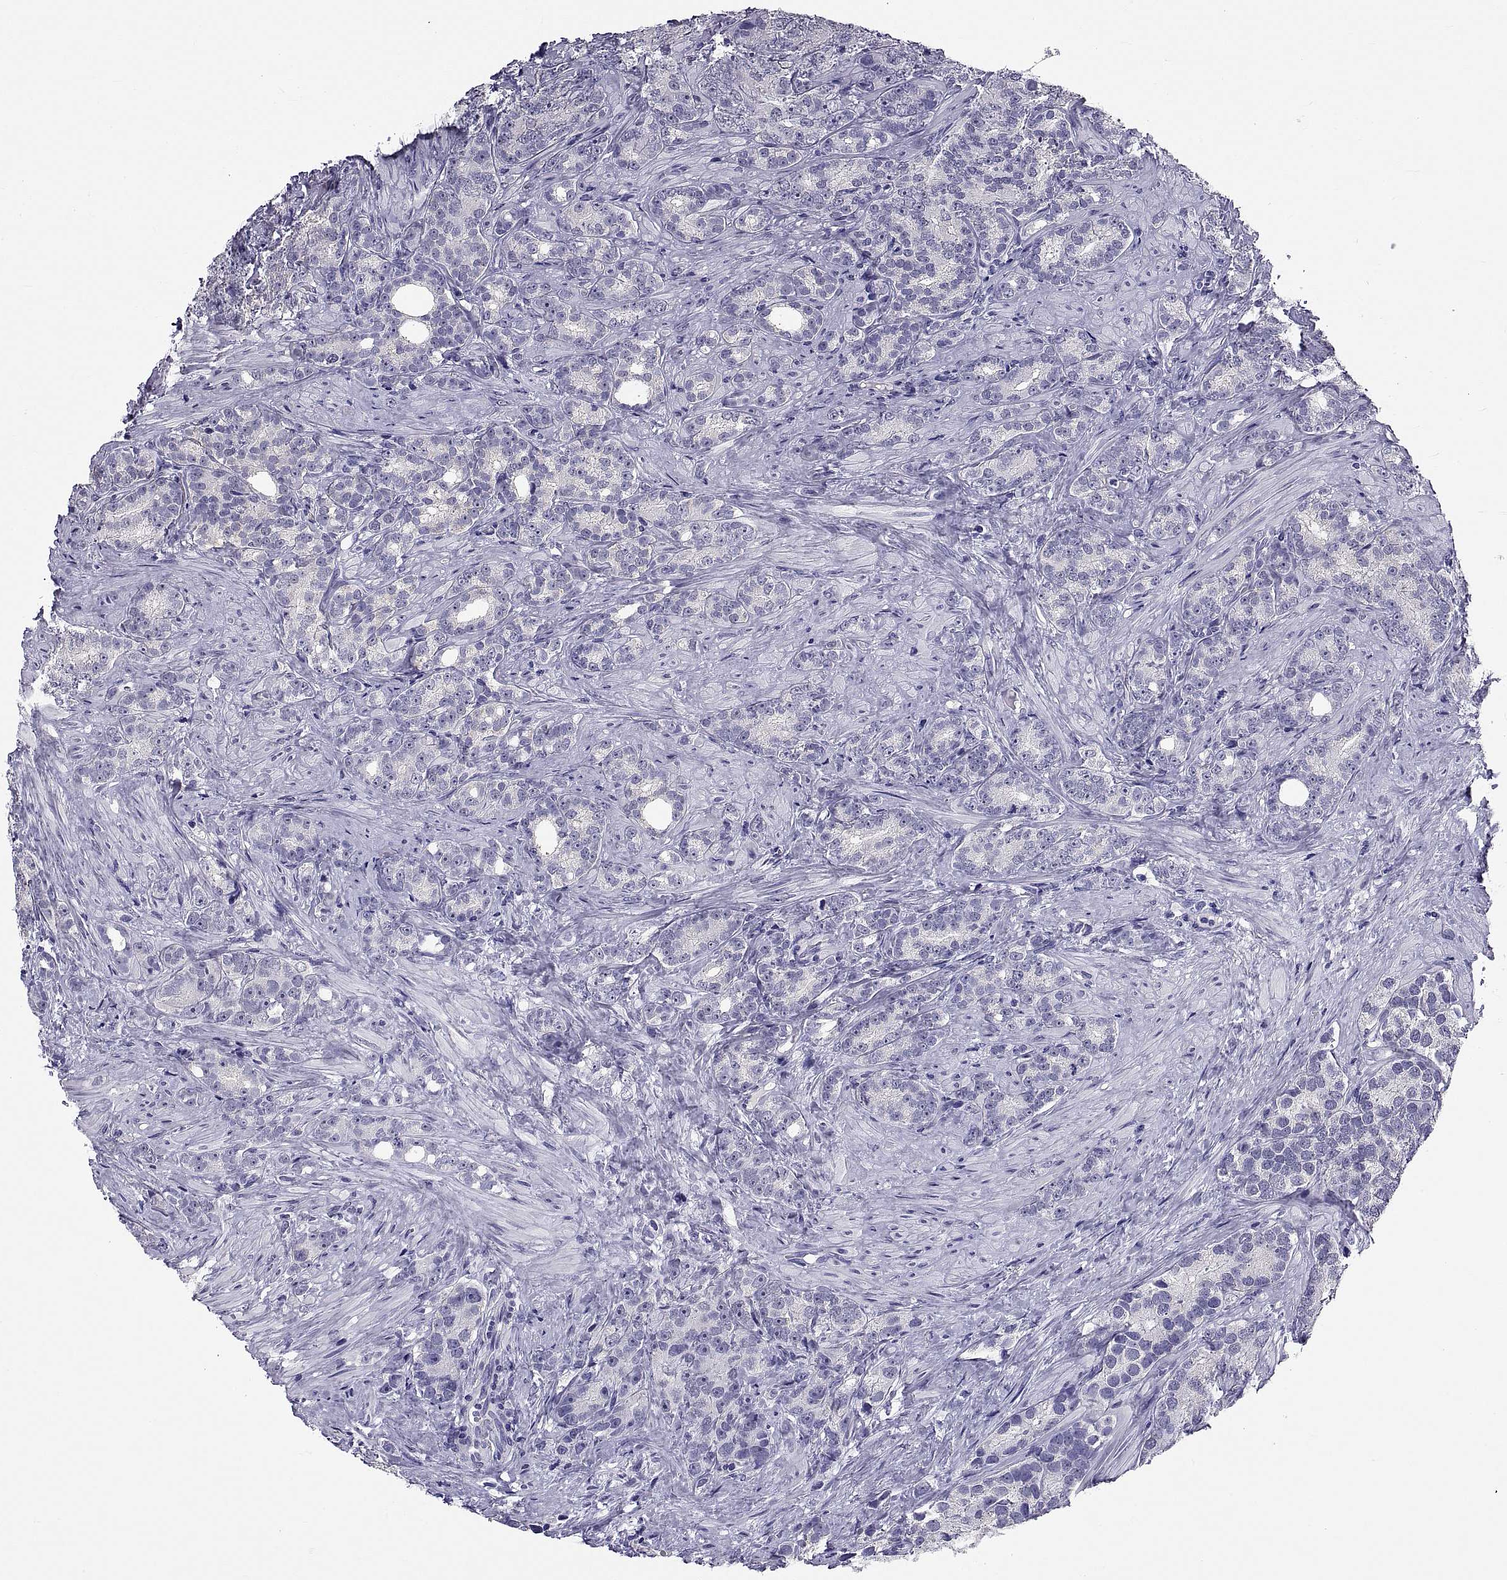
{"staining": {"intensity": "negative", "quantity": "none", "location": "none"}, "tissue": "prostate cancer", "cell_type": "Tumor cells", "image_type": "cancer", "snomed": [{"axis": "morphology", "description": "Adenocarcinoma, High grade"}, {"axis": "topography", "description": "Prostate"}], "caption": "This is a photomicrograph of IHC staining of prostate adenocarcinoma (high-grade), which shows no staining in tumor cells. Nuclei are stained in blue.", "gene": "TGFBR3L", "patient": {"sex": "male", "age": 90}}